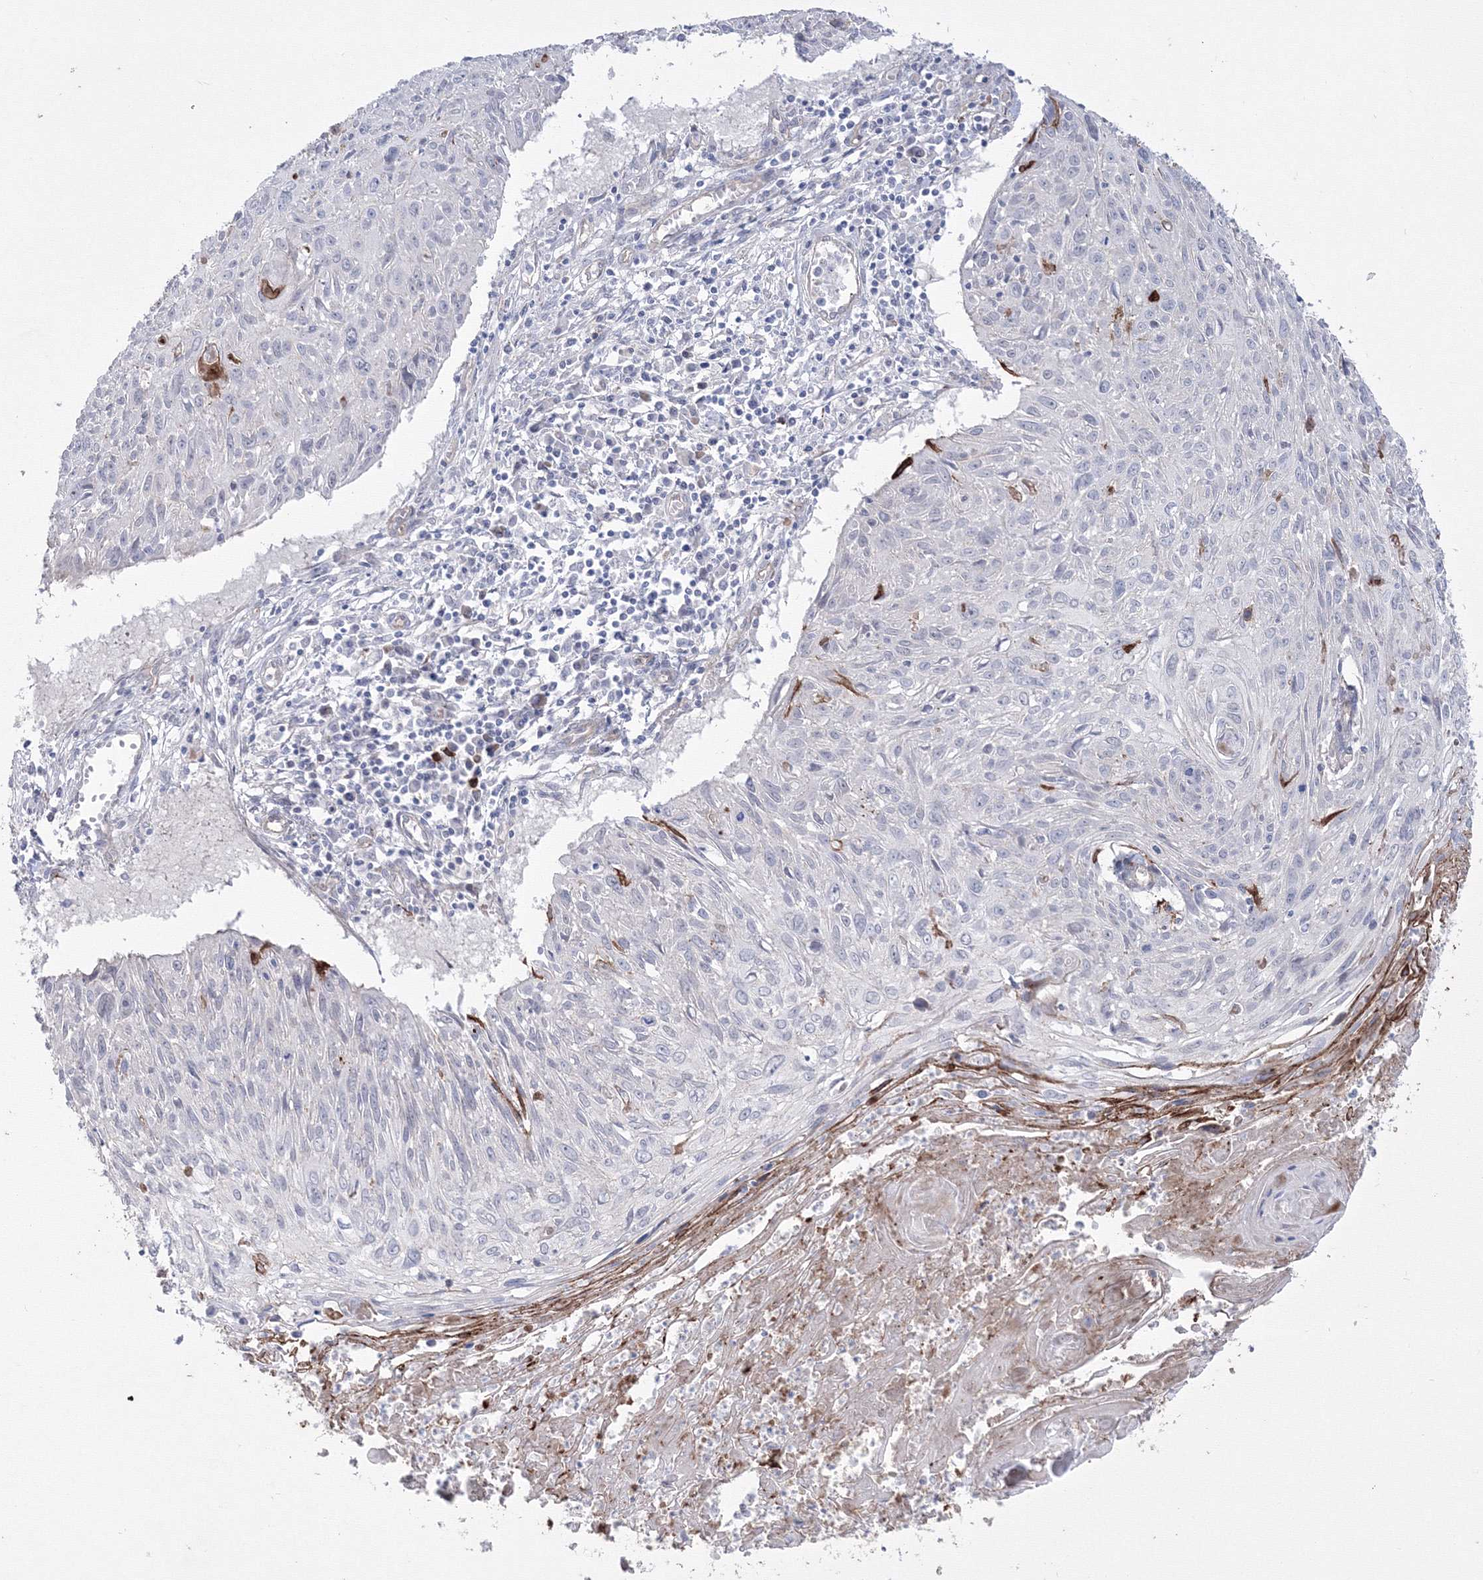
{"staining": {"intensity": "negative", "quantity": "none", "location": "none"}, "tissue": "cervical cancer", "cell_type": "Tumor cells", "image_type": "cancer", "snomed": [{"axis": "morphology", "description": "Squamous cell carcinoma, NOS"}, {"axis": "topography", "description": "Cervix"}], "caption": "DAB immunohistochemical staining of squamous cell carcinoma (cervical) displays no significant expression in tumor cells. (Brightfield microscopy of DAB IHC at high magnification).", "gene": "HYAL2", "patient": {"sex": "female", "age": 51}}